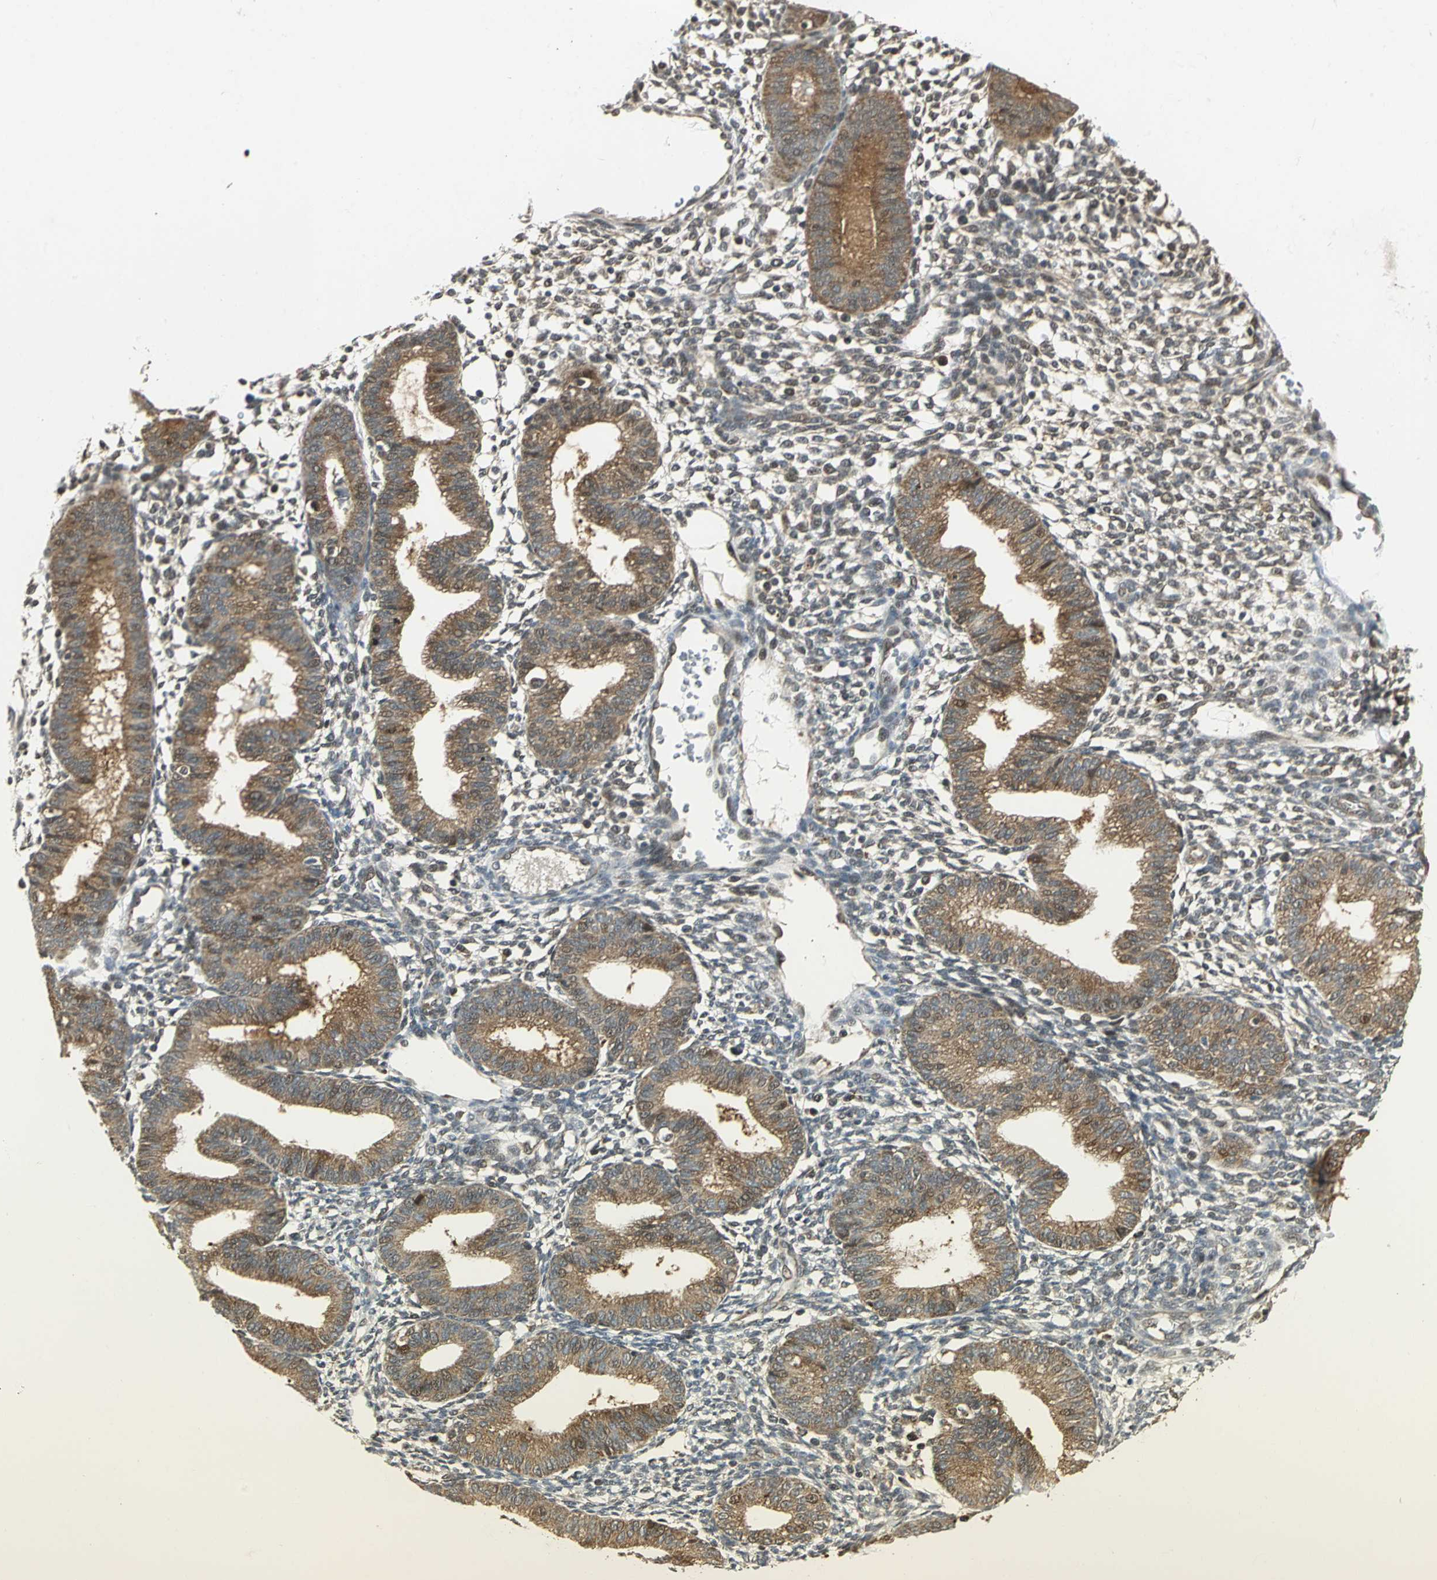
{"staining": {"intensity": "moderate", "quantity": "25%-75%", "location": "cytoplasmic/membranous,nuclear"}, "tissue": "endometrium", "cell_type": "Cells in endometrial stroma", "image_type": "normal", "snomed": [{"axis": "morphology", "description": "Normal tissue, NOS"}, {"axis": "topography", "description": "Endometrium"}], "caption": "Endometrium stained for a protein reveals moderate cytoplasmic/membranous,nuclear positivity in cells in endometrial stroma. (DAB = brown stain, brightfield microscopy at high magnification).", "gene": "PSMC4", "patient": {"sex": "female", "age": 61}}